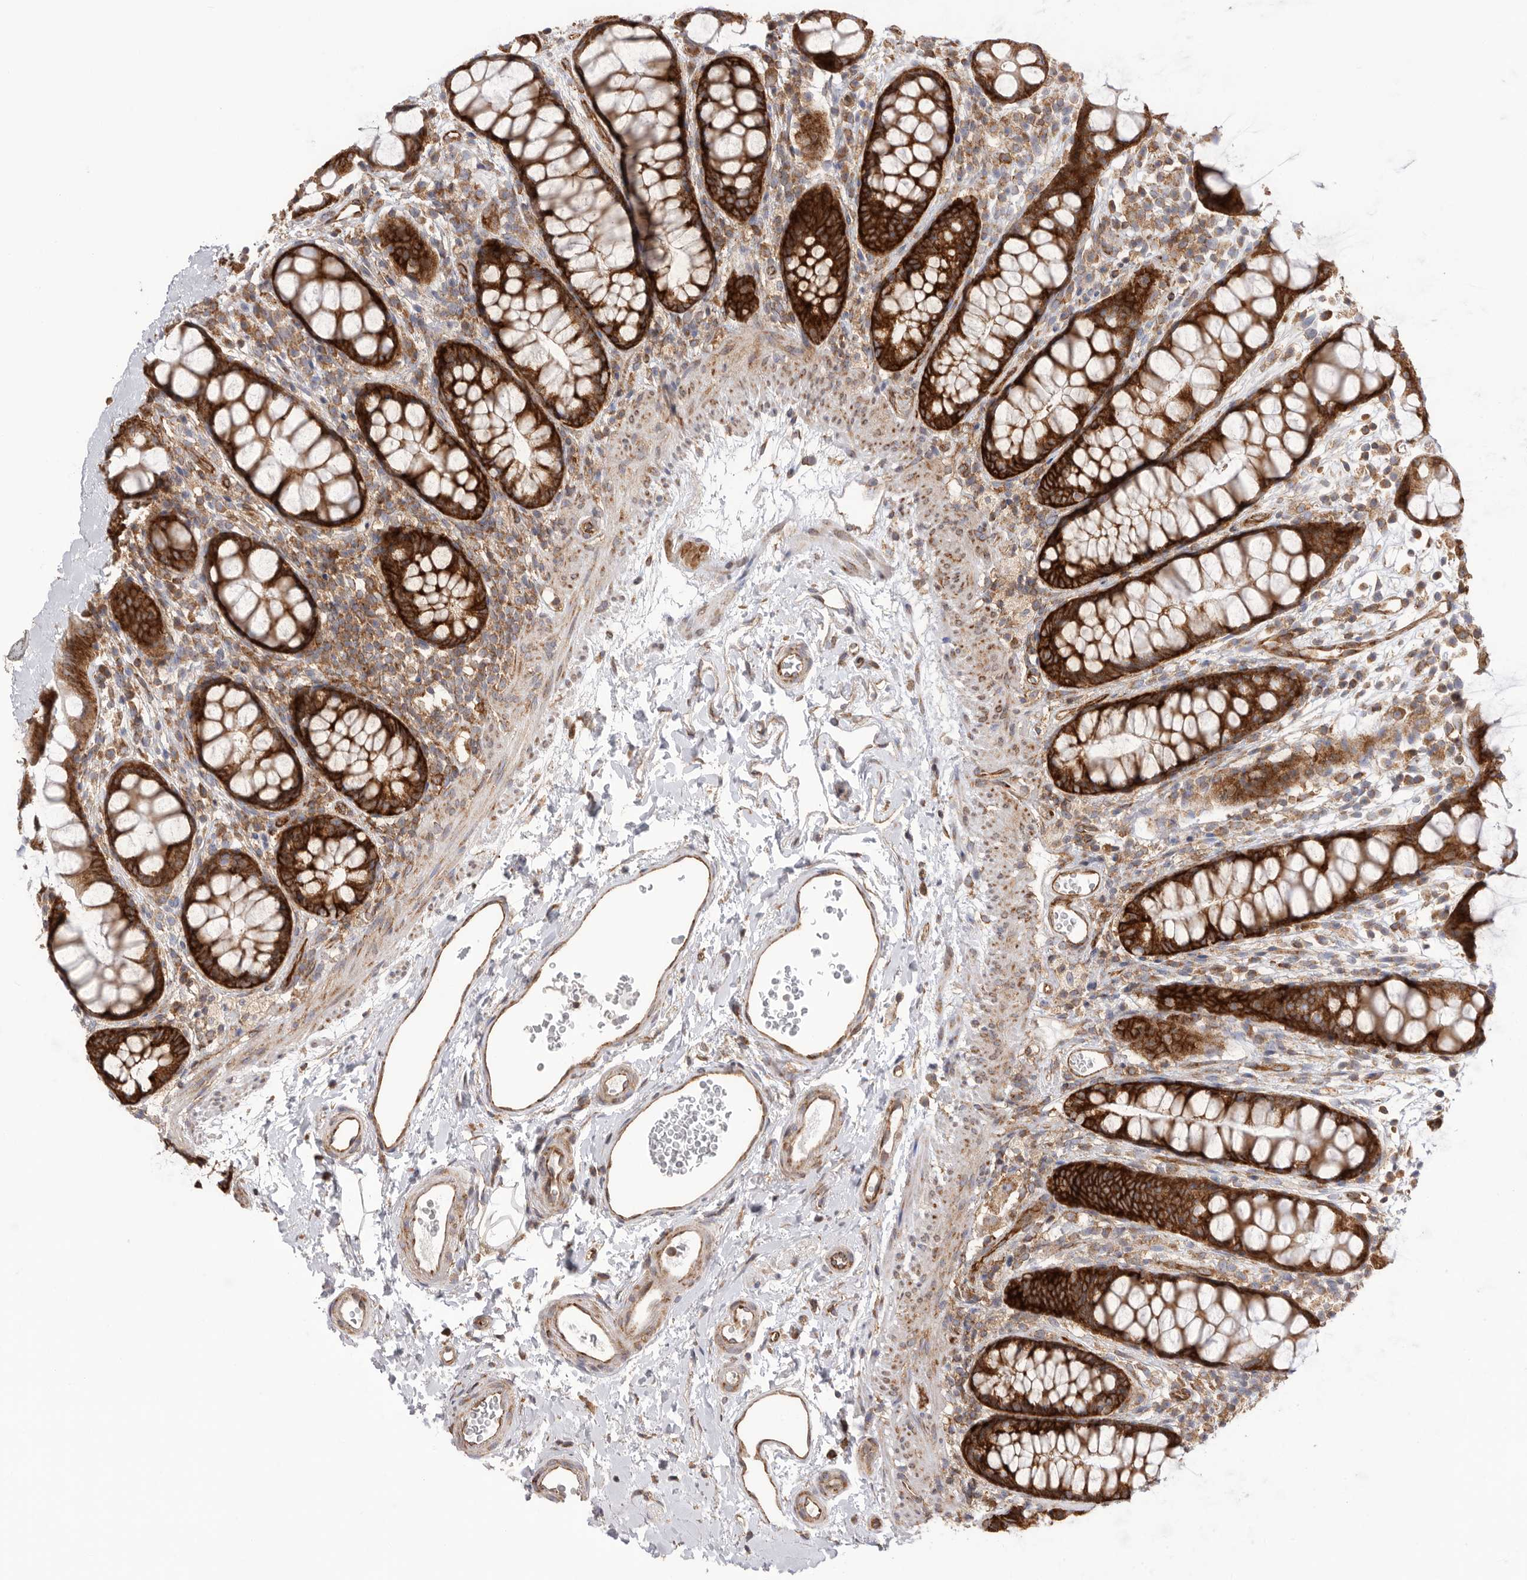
{"staining": {"intensity": "strong", "quantity": ">75%", "location": "cytoplasmic/membranous"}, "tissue": "rectum", "cell_type": "Glandular cells", "image_type": "normal", "snomed": [{"axis": "morphology", "description": "Normal tissue, NOS"}, {"axis": "topography", "description": "Rectum"}], "caption": "This photomicrograph shows immunohistochemistry (IHC) staining of normal rectum, with high strong cytoplasmic/membranous staining in about >75% of glandular cells.", "gene": "SERBP1", "patient": {"sex": "female", "age": 65}}